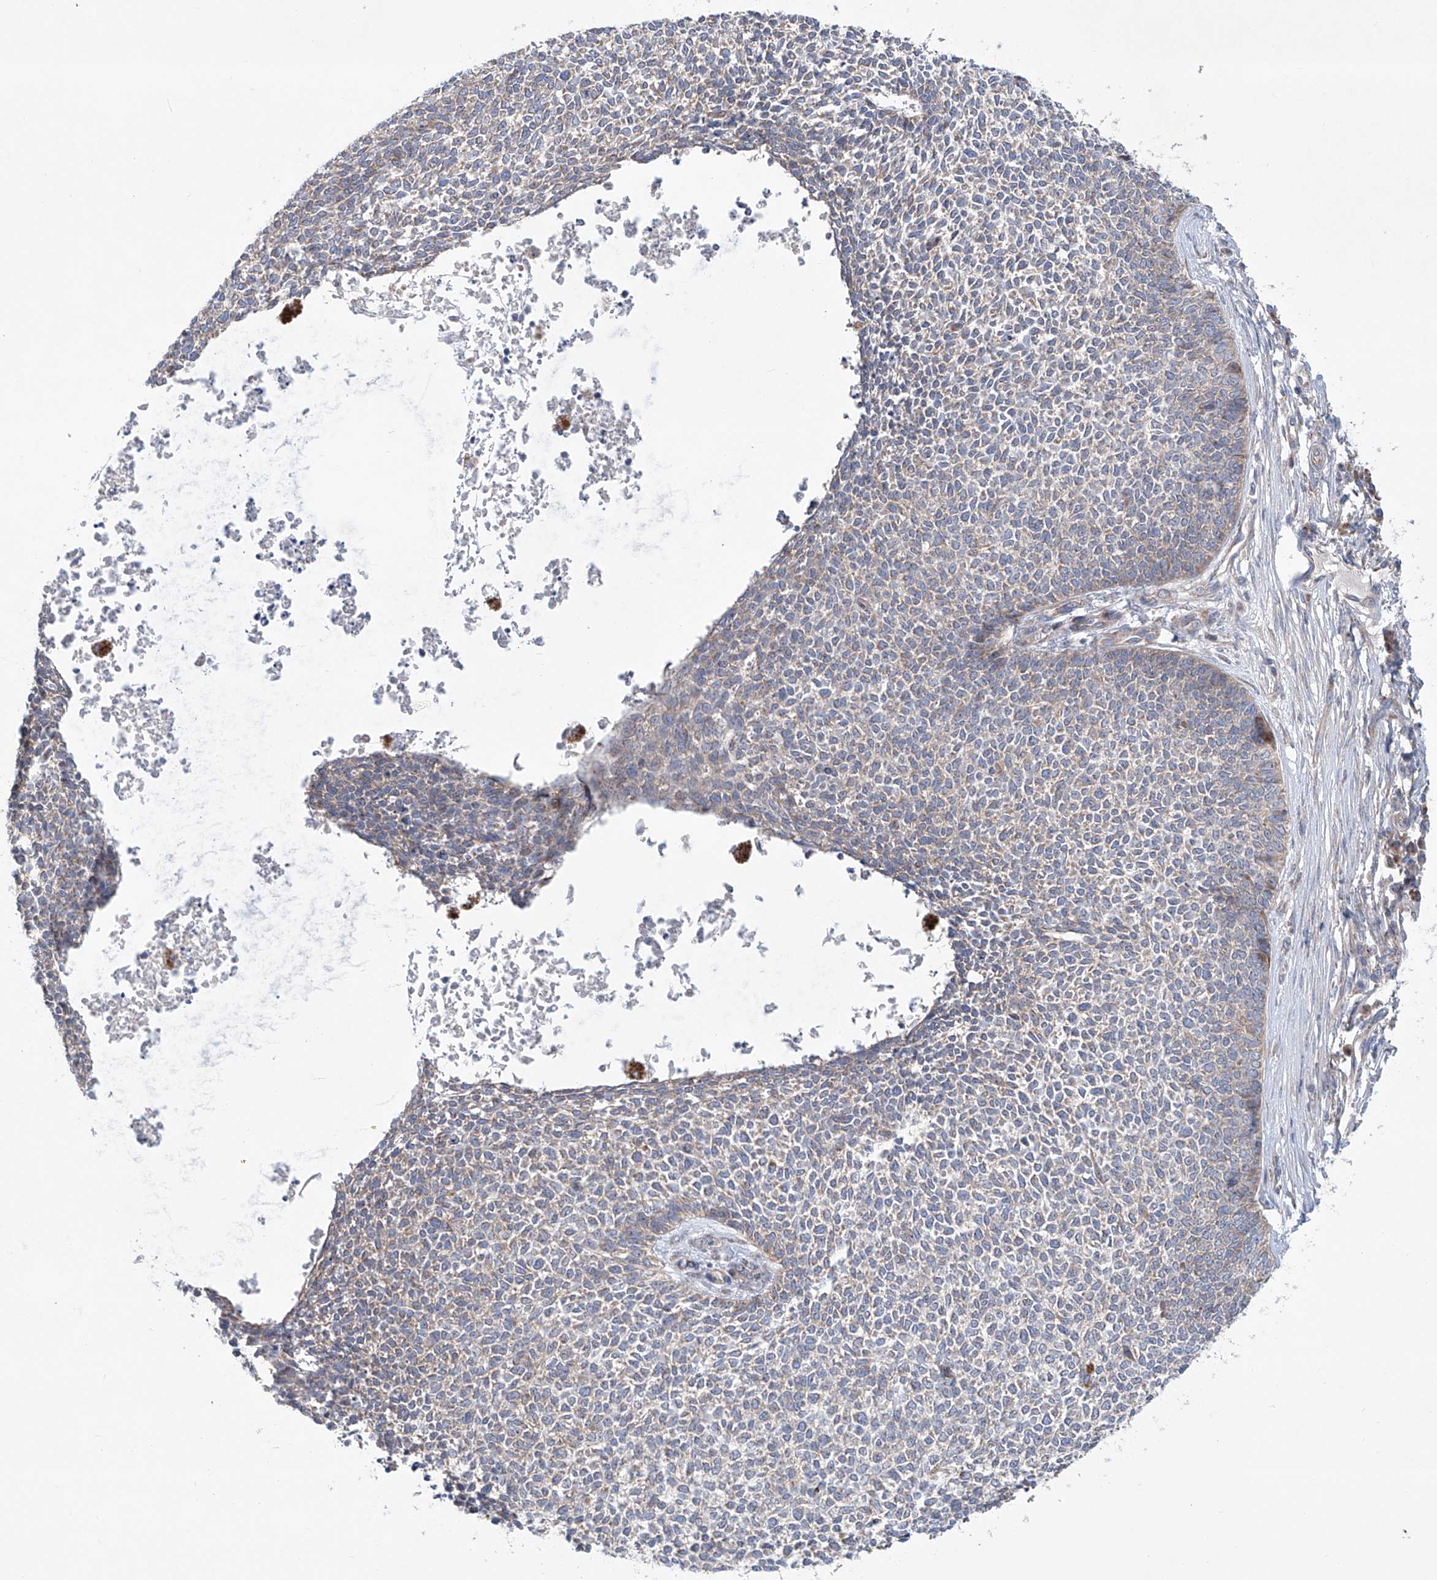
{"staining": {"intensity": "weak", "quantity": "25%-75%", "location": "cytoplasmic/membranous"}, "tissue": "skin cancer", "cell_type": "Tumor cells", "image_type": "cancer", "snomed": [{"axis": "morphology", "description": "Basal cell carcinoma"}, {"axis": "topography", "description": "Skin"}], "caption": "Immunohistochemistry (IHC) (DAB (3,3'-diaminobenzidine)) staining of skin cancer shows weak cytoplasmic/membranous protein staining in about 25%-75% of tumor cells.", "gene": "KLC4", "patient": {"sex": "female", "age": 84}}